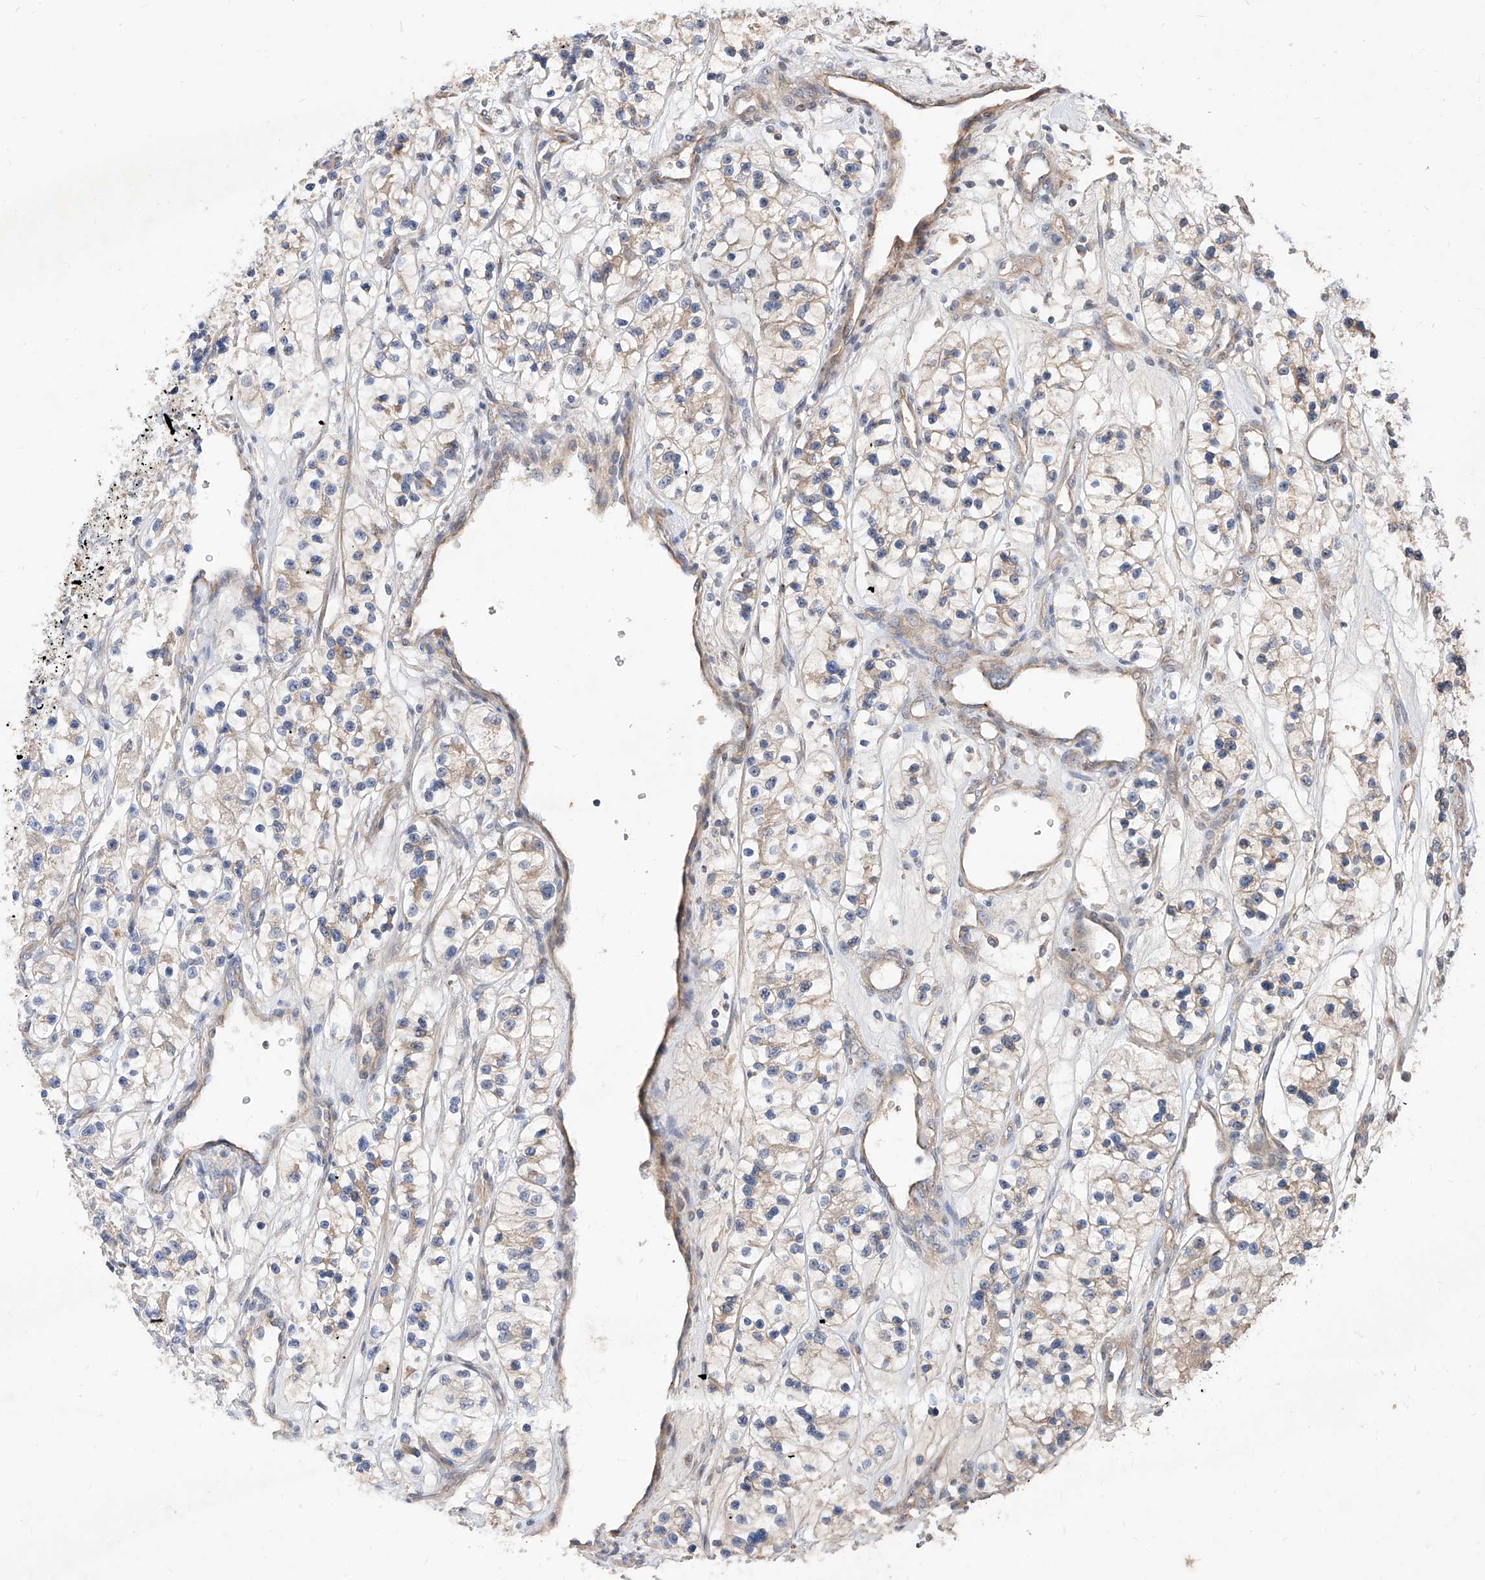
{"staining": {"intensity": "weak", "quantity": "<25%", "location": "cytoplasmic/membranous"}, "tissue": "renal cancer", "cell_type": "Tumor cells", "image_type": "cancer", "snomed": [{"axis": "morphology", "description": "Adenocarcinoma, NOS"}, {"axis": "topography", "description": "Kidney"}], "caption": "This is an immunohistochemistry (IHC) photomicrograph of adenocarcinoma (renal). There is no staining in tumor cells.", "gene": "DIRAS3", "patient": {"sex": "female", "age": 57}}